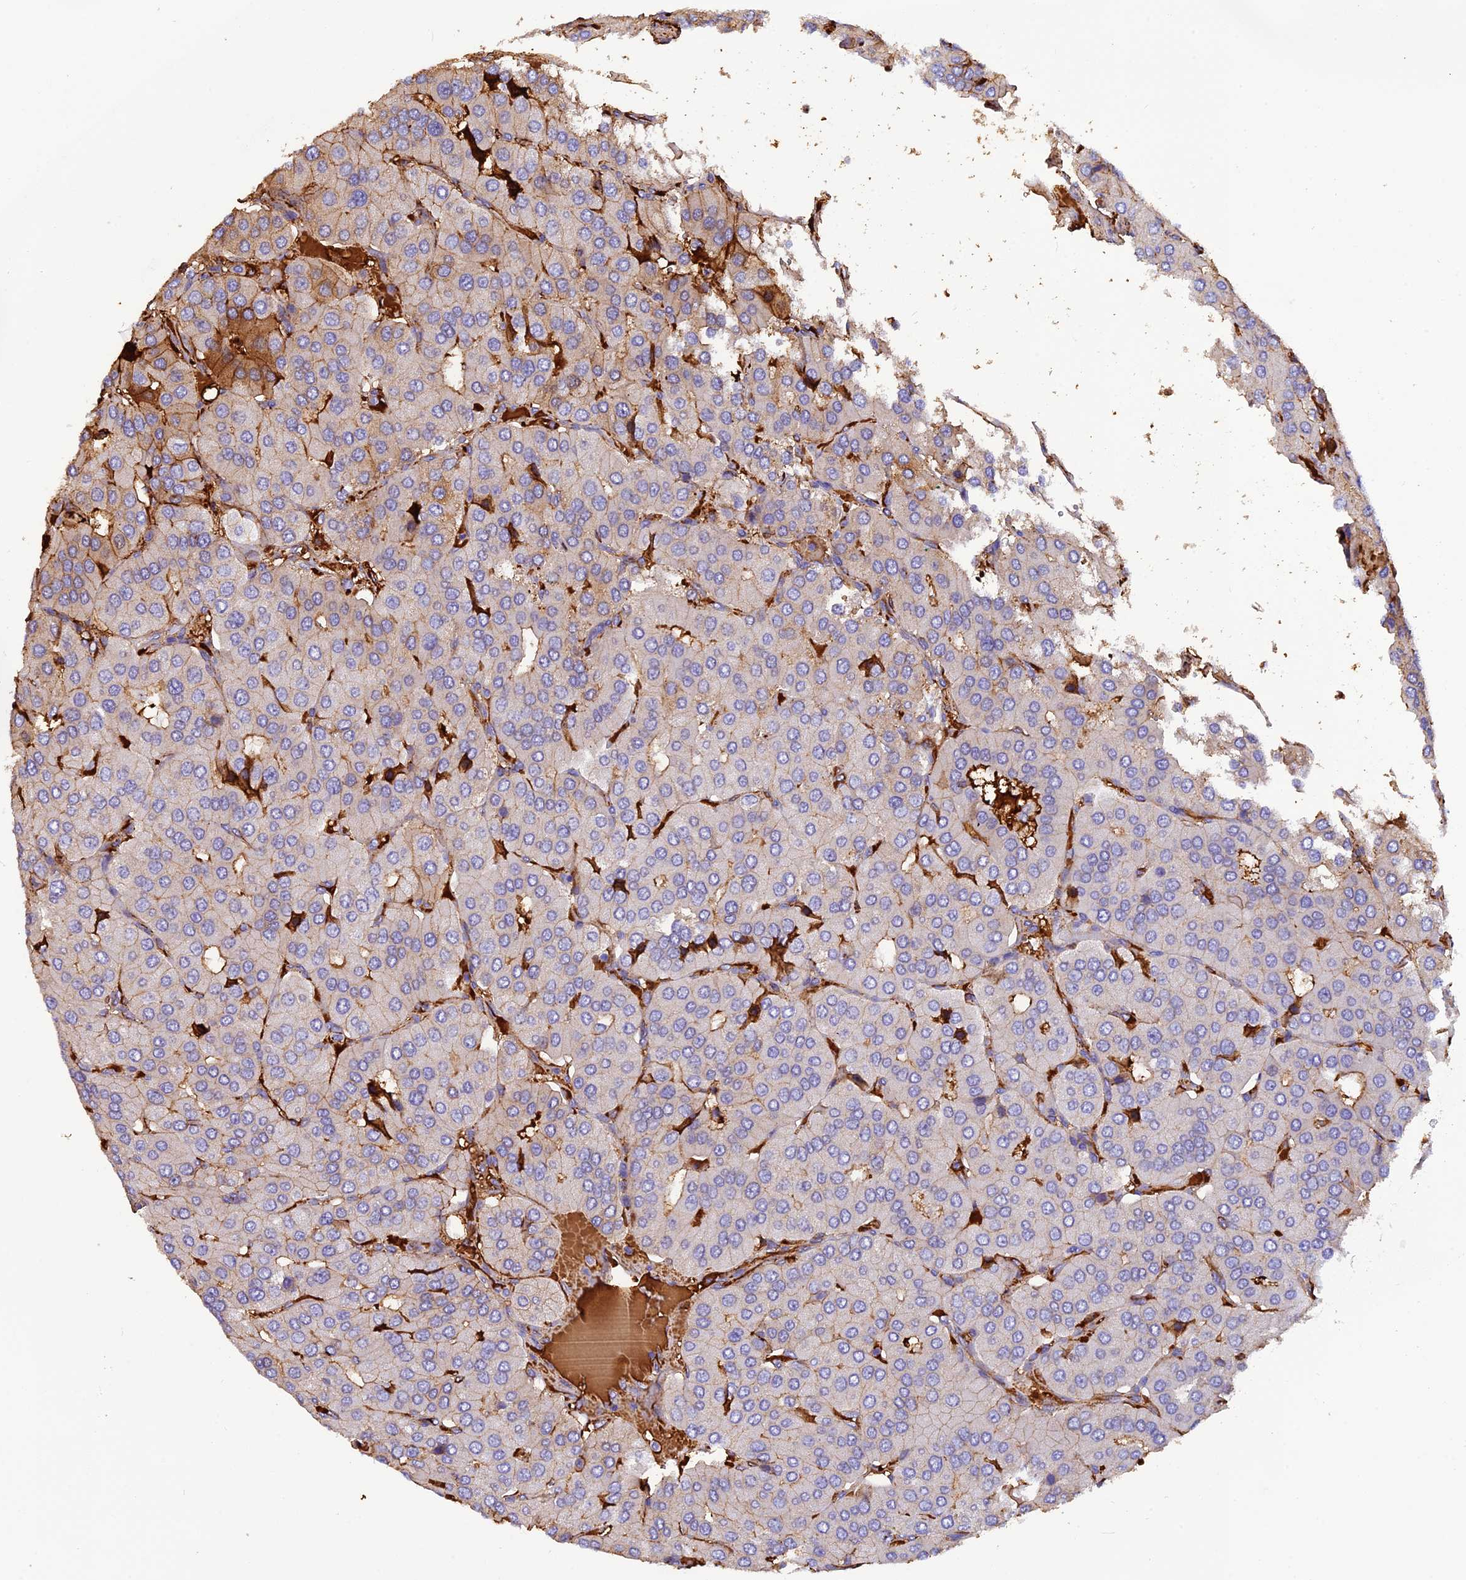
{"staining": {"intensity": "negative", "quantity": "none", "location": "none"}, "tissue": "parathyroid gland", "cell_type": "Glandular cells", "image_type": "normal", "snomed": [{"axis": "morphology", "description": "Normal tissue, NOS"}, {"axis": "morphology", "description": "Adenoma, NOS"}, {"axis": "topography", "description": "Parathyroid gland"}], "caption": "DAB (3,3'-diaminobenzidine) immunohistochemical staining of benign human parathyroid gland reveals no significant positivity in glandular cells.", "gene": "PZP", "patient": {"sex": "female", "age": 86}}